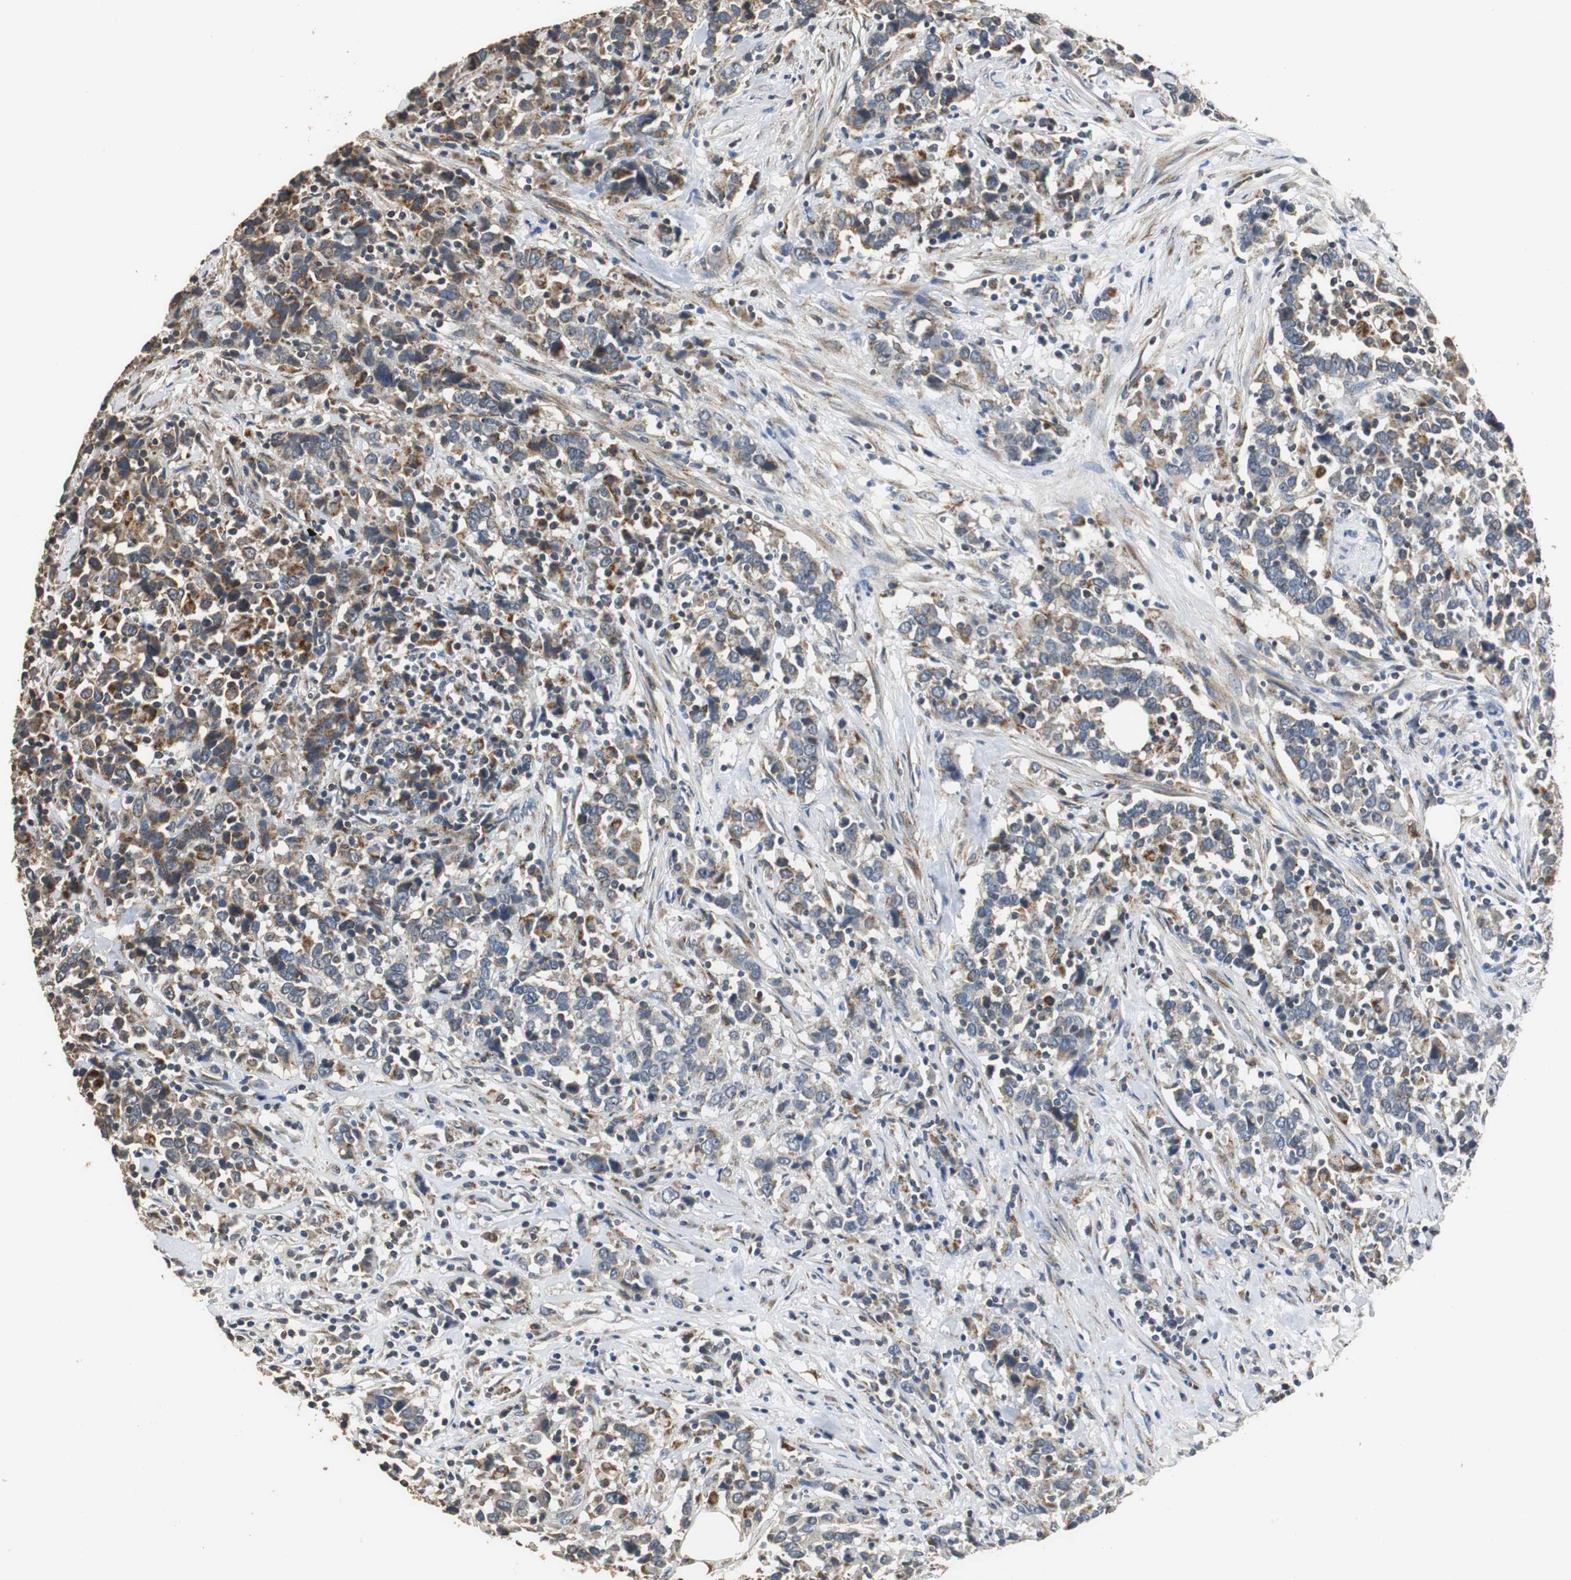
{"staining": {"intensity": "moderate", "quantity": "<25%", "location": "cytoplasmic/membranous"}, "tissue": "urothelial cancer", "cell_type": "Tumor cells", "image_type": "cancer", "snomed": [{"axis": "morphology", "description": "Urothelial carcinoma, High grade"}, {"axis": "topography", "description": "Urinary bladder"}], "caption": "Immunohistochemical staining of urothelial cancer displays moderate cytoplasmic/membranous protein staining in about <25% of tumor cells. The staining was performed using DAB, with brown indicating positive protein expression. Nuclei are stained blue with hematoxylin.", "gene": "HMGCL", "patient": {"sex": "male", "age": 61}}